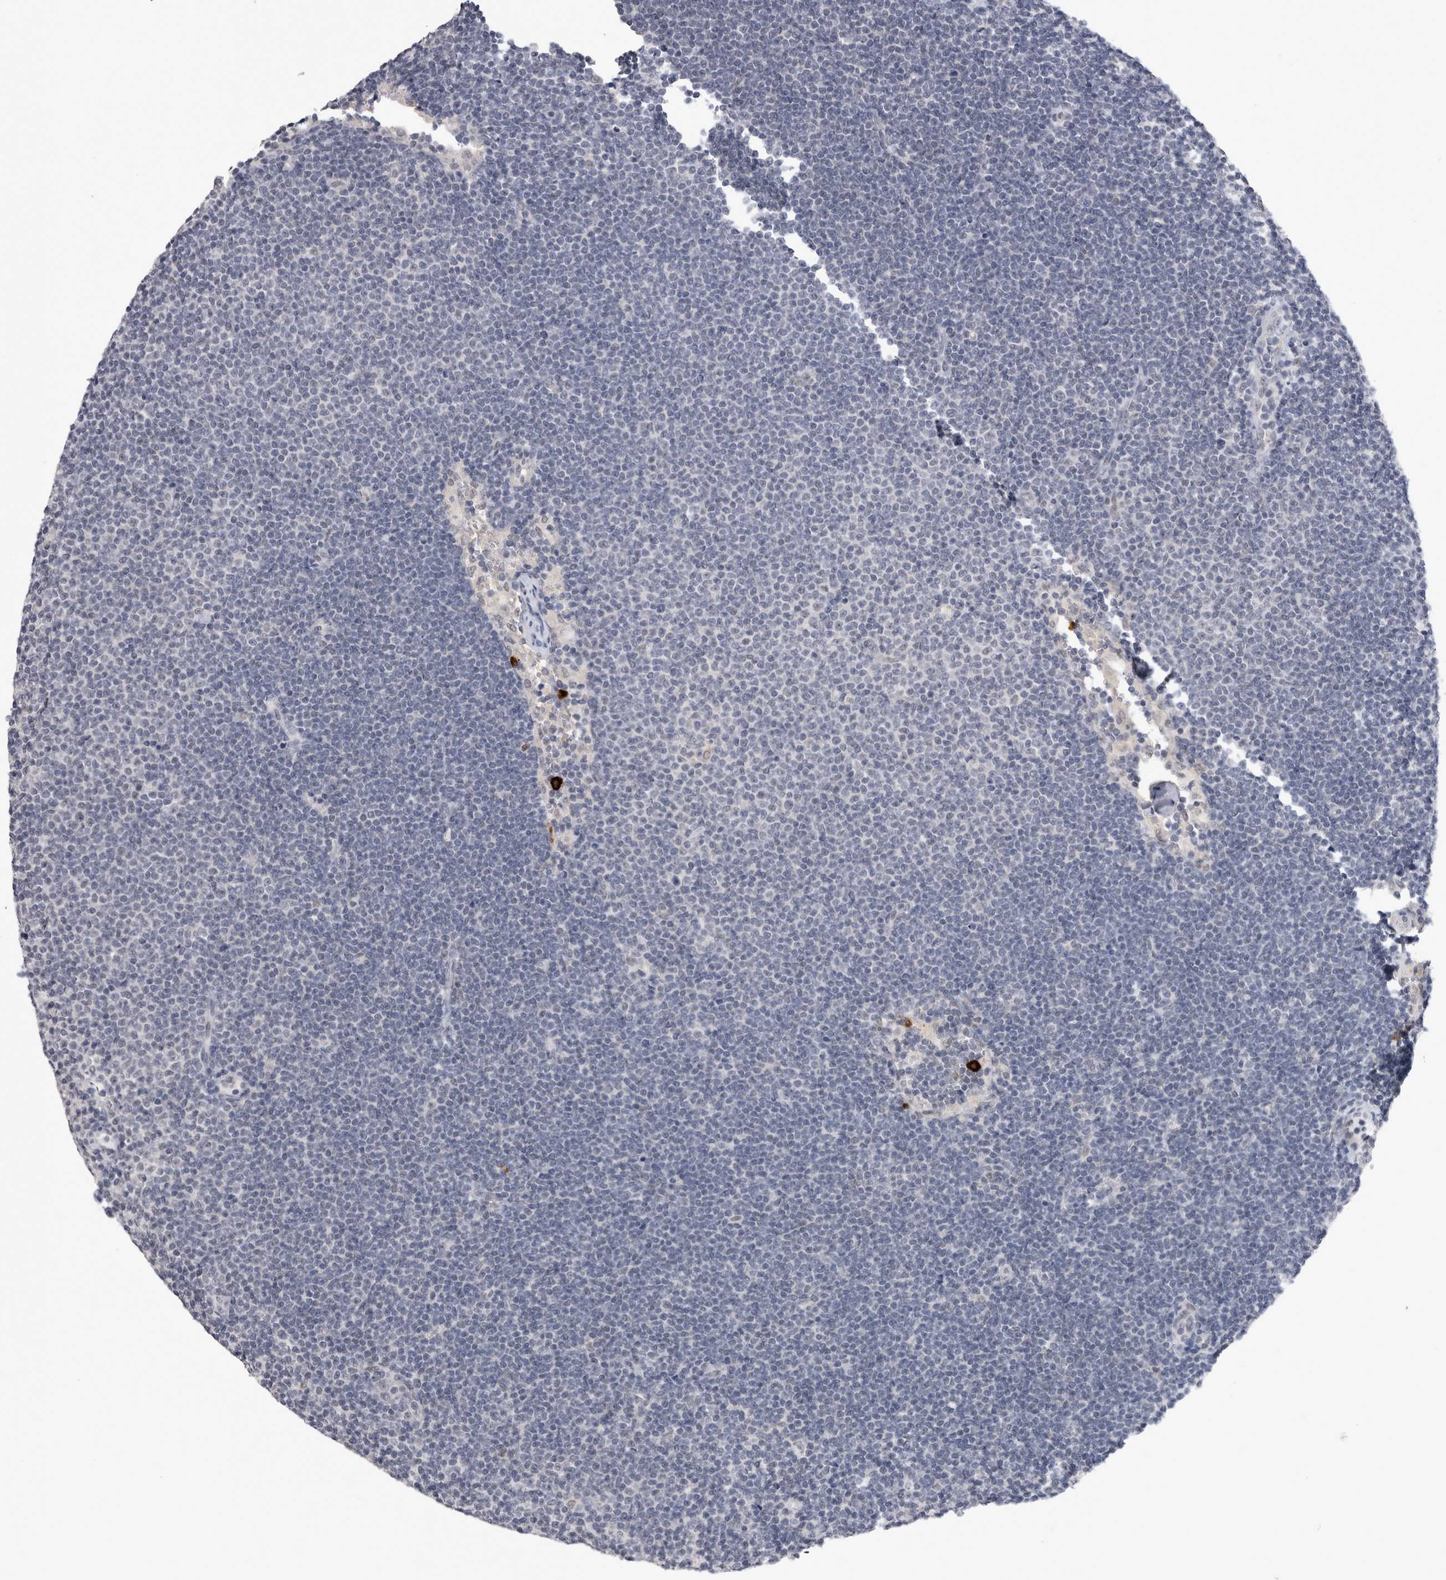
{"staining": {"intensity": "negative", "quantity": "none", "location": "none"}, "tissue": "lymphoma", "cell_type": "Tumor cells", "image_type": "cancer", "snomed": [{"axis": "morphology", "description": "Malignant lymphoma, non-Hodgkin's type, Low grade"}, {"axis": "topography", "description": "Lymph node"}], "caption": "High power microscopy photomicrograph of an immunohistochemistry (IHC) photomicrograph of lymphoma, revealing no significant expression in tumor cells. (DAB (3,3'-diaminobenzidine) immunohistochemistry visualized using brightfield microscopy, high magnification).", "gene": "PEBP4", "patient": {"sex": "female", "age": 53}}